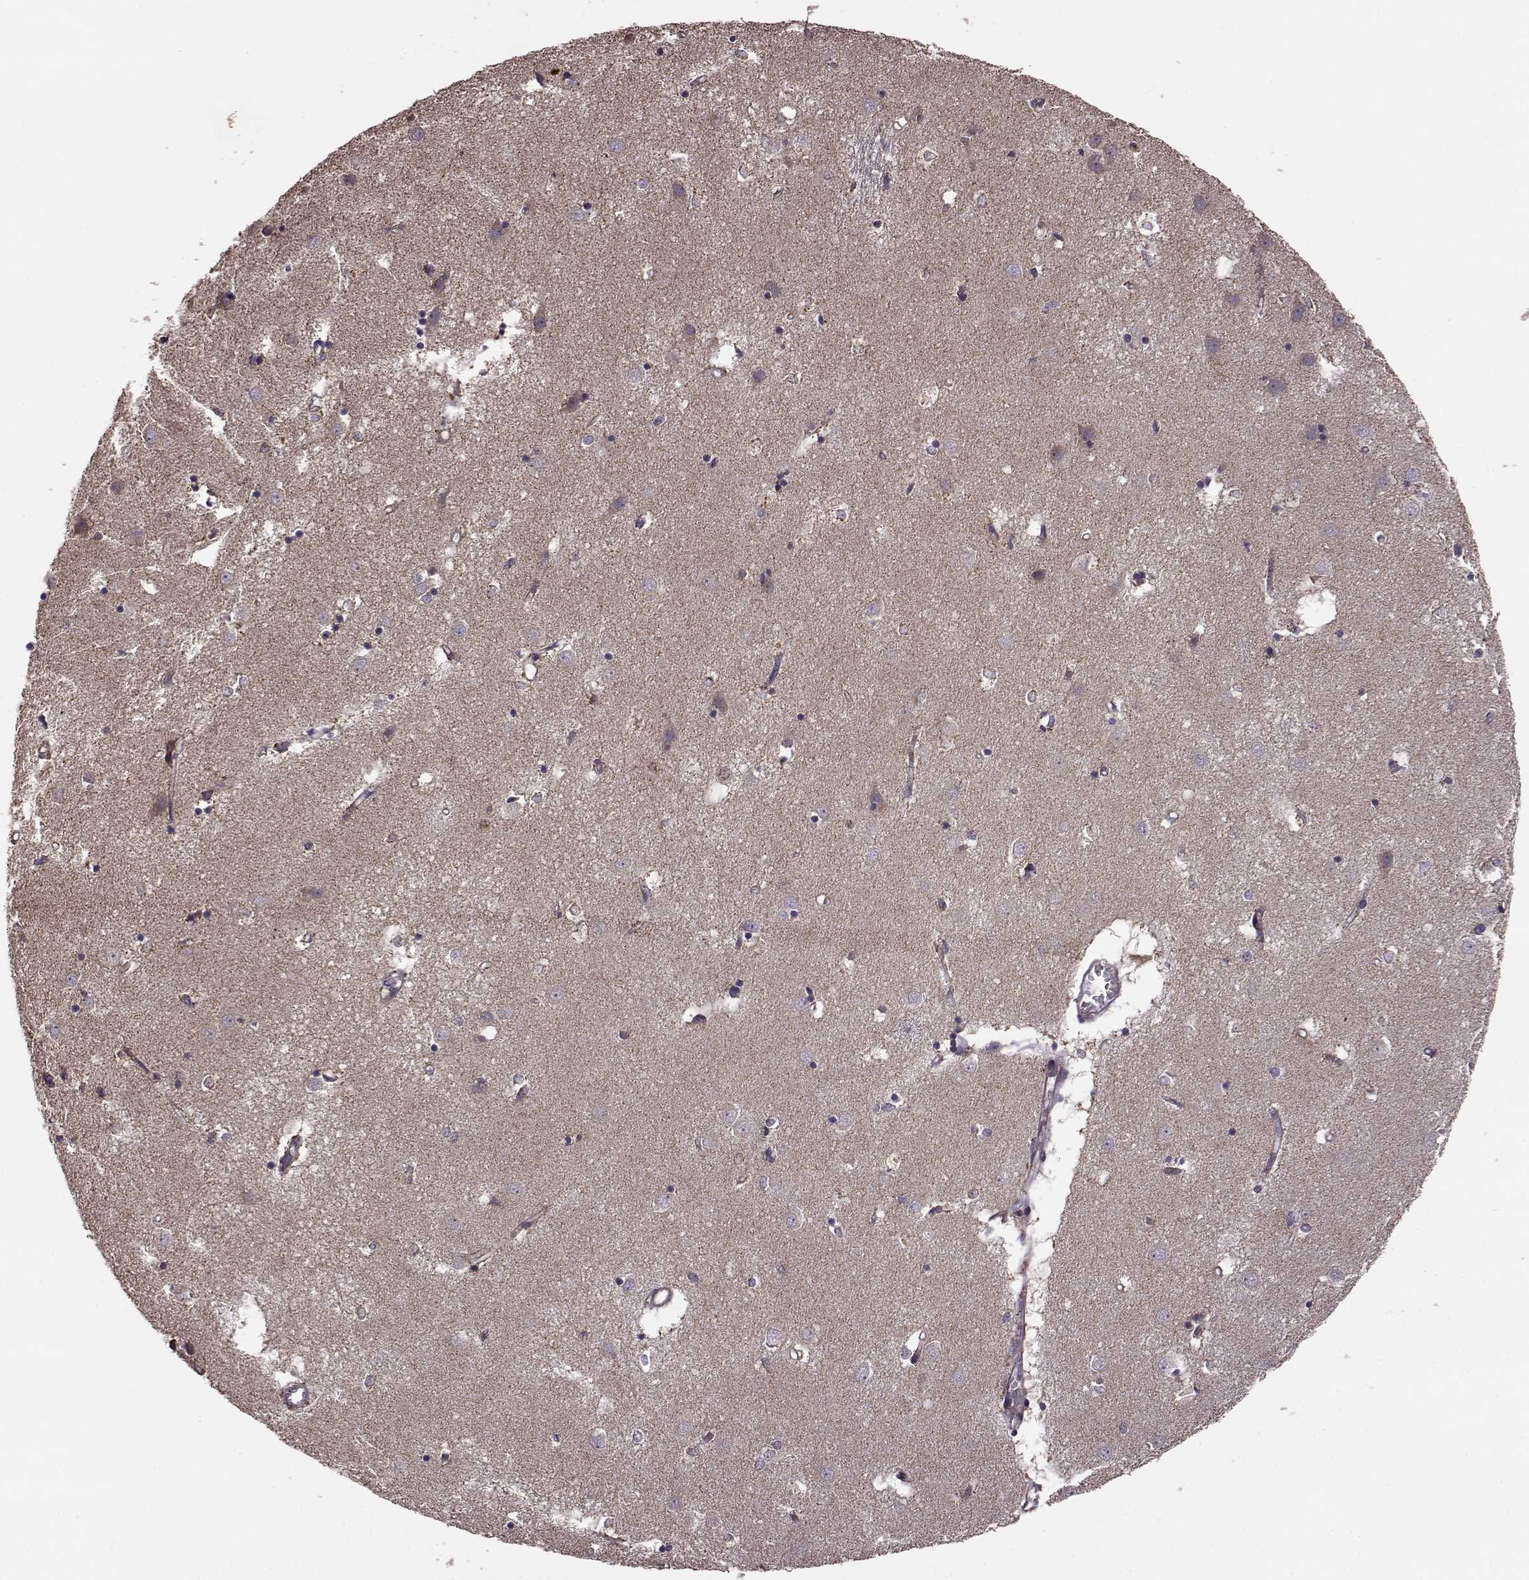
{"staining": {"intensity": "negative", "quantity": "none", "location": "none"}, "tissue": "caudate", "cell_type": "Glial cells", "image_type": "normal", "snomed": [{"axis": "morphology", "description": "Normal tissue, NOS"}, {"axis": "topography", "description": "Lateral ventricle wall"}], "caption": "Immunohistochemical staining of normal human caudate exhibits no significant positivity in glial cells.", "gene": "PUDP", "patient": {"sex": "male", "age": 54}}